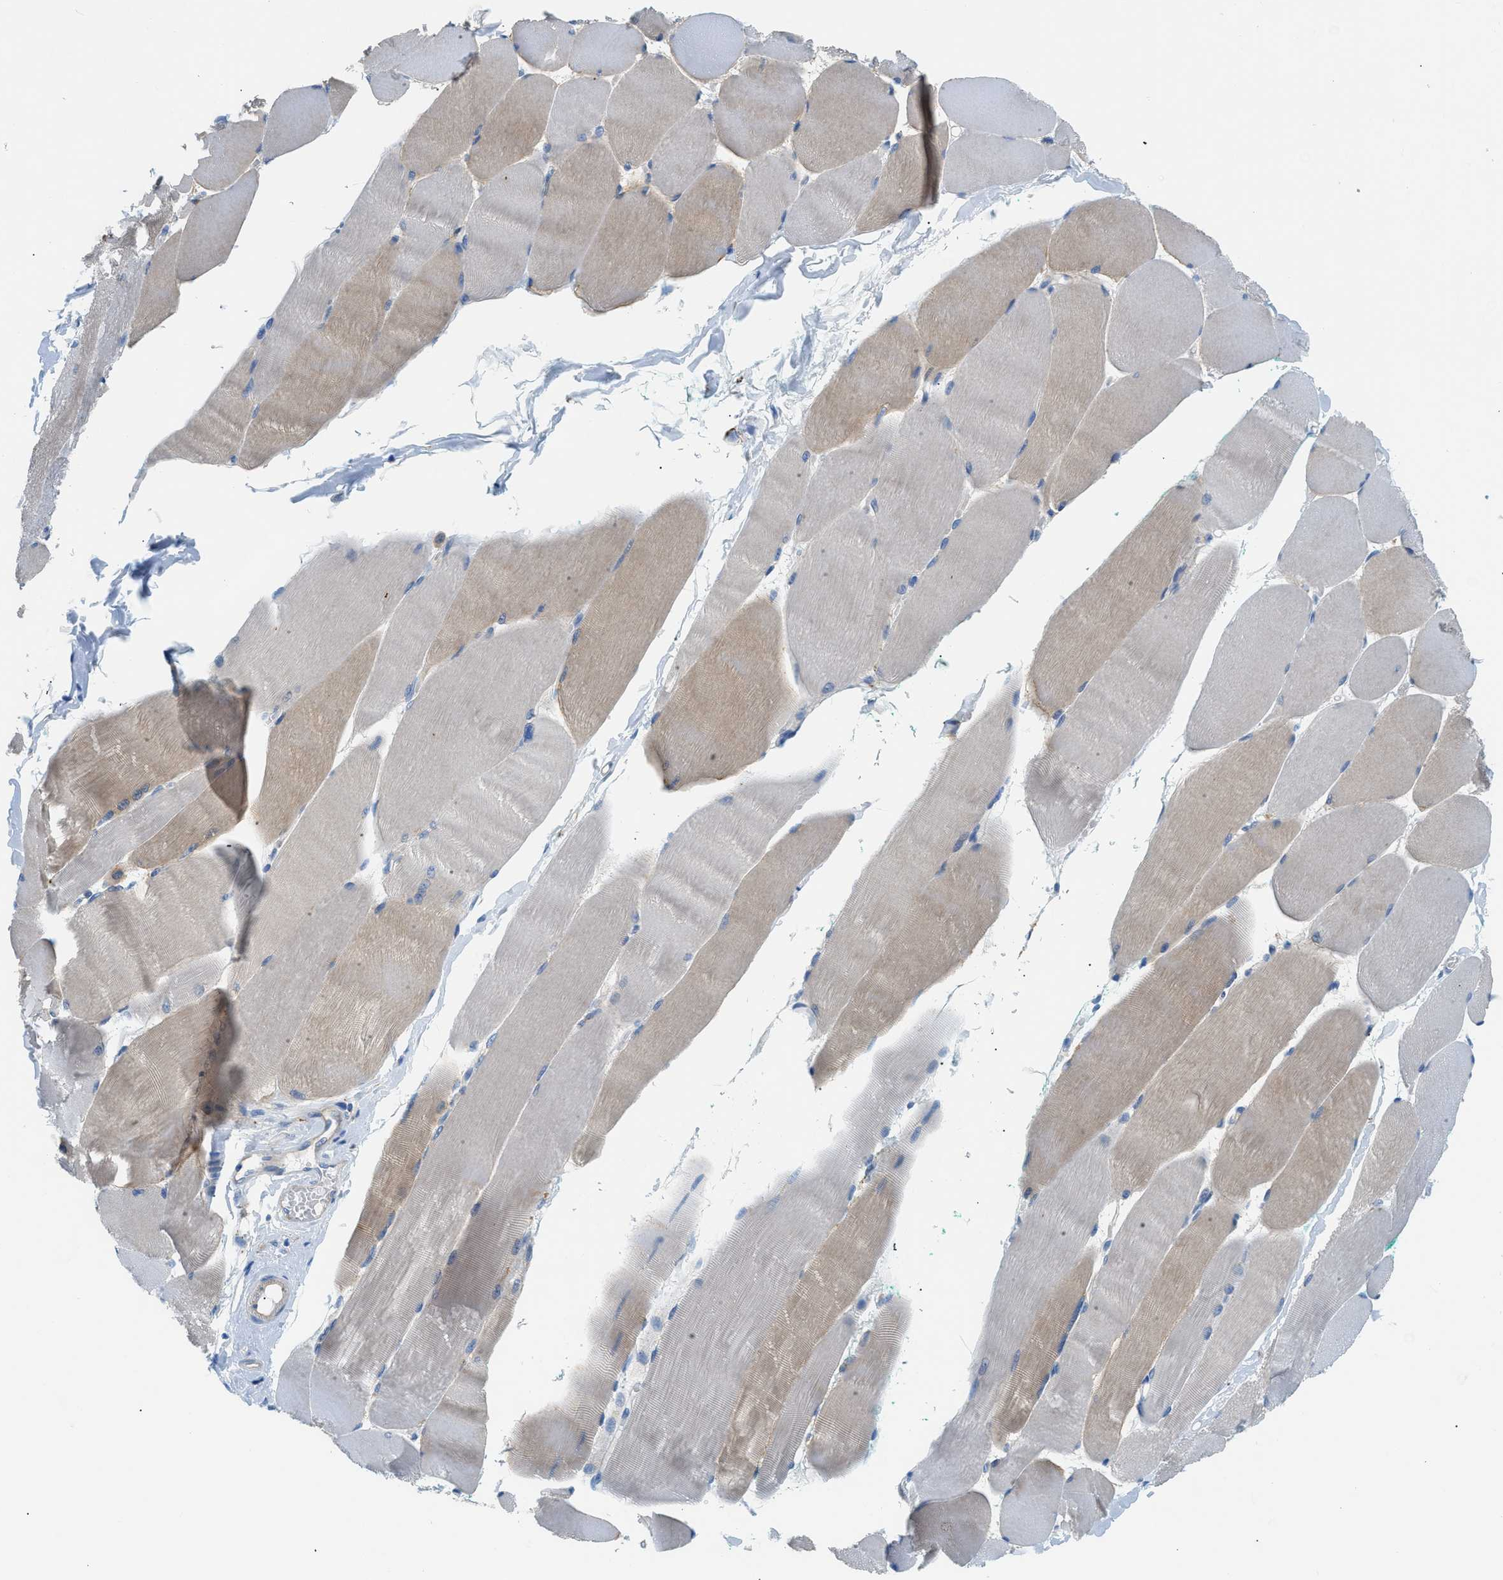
{"staining": {"intensity": "weak", "quantity": "25%-75%", "location": "cytoplasmic/membranous"}, "tissue": "skeletal muscle", "cell_type": "Myocytes", "image_type": "normal", "snomed": [{"axis": "morphology", "description": "Normal tissue, NOS"}, {"axis": "topography", "description": "Skeletal muscle"}], "caption": "Skeletal muscle stained for a protein (brown) exhibits weak cytoplasmic/membranous positive positivity in about 25%-75% of myocytes.", "gene": "ORAI1", "patient": {"sex": "male", "age": 62}}